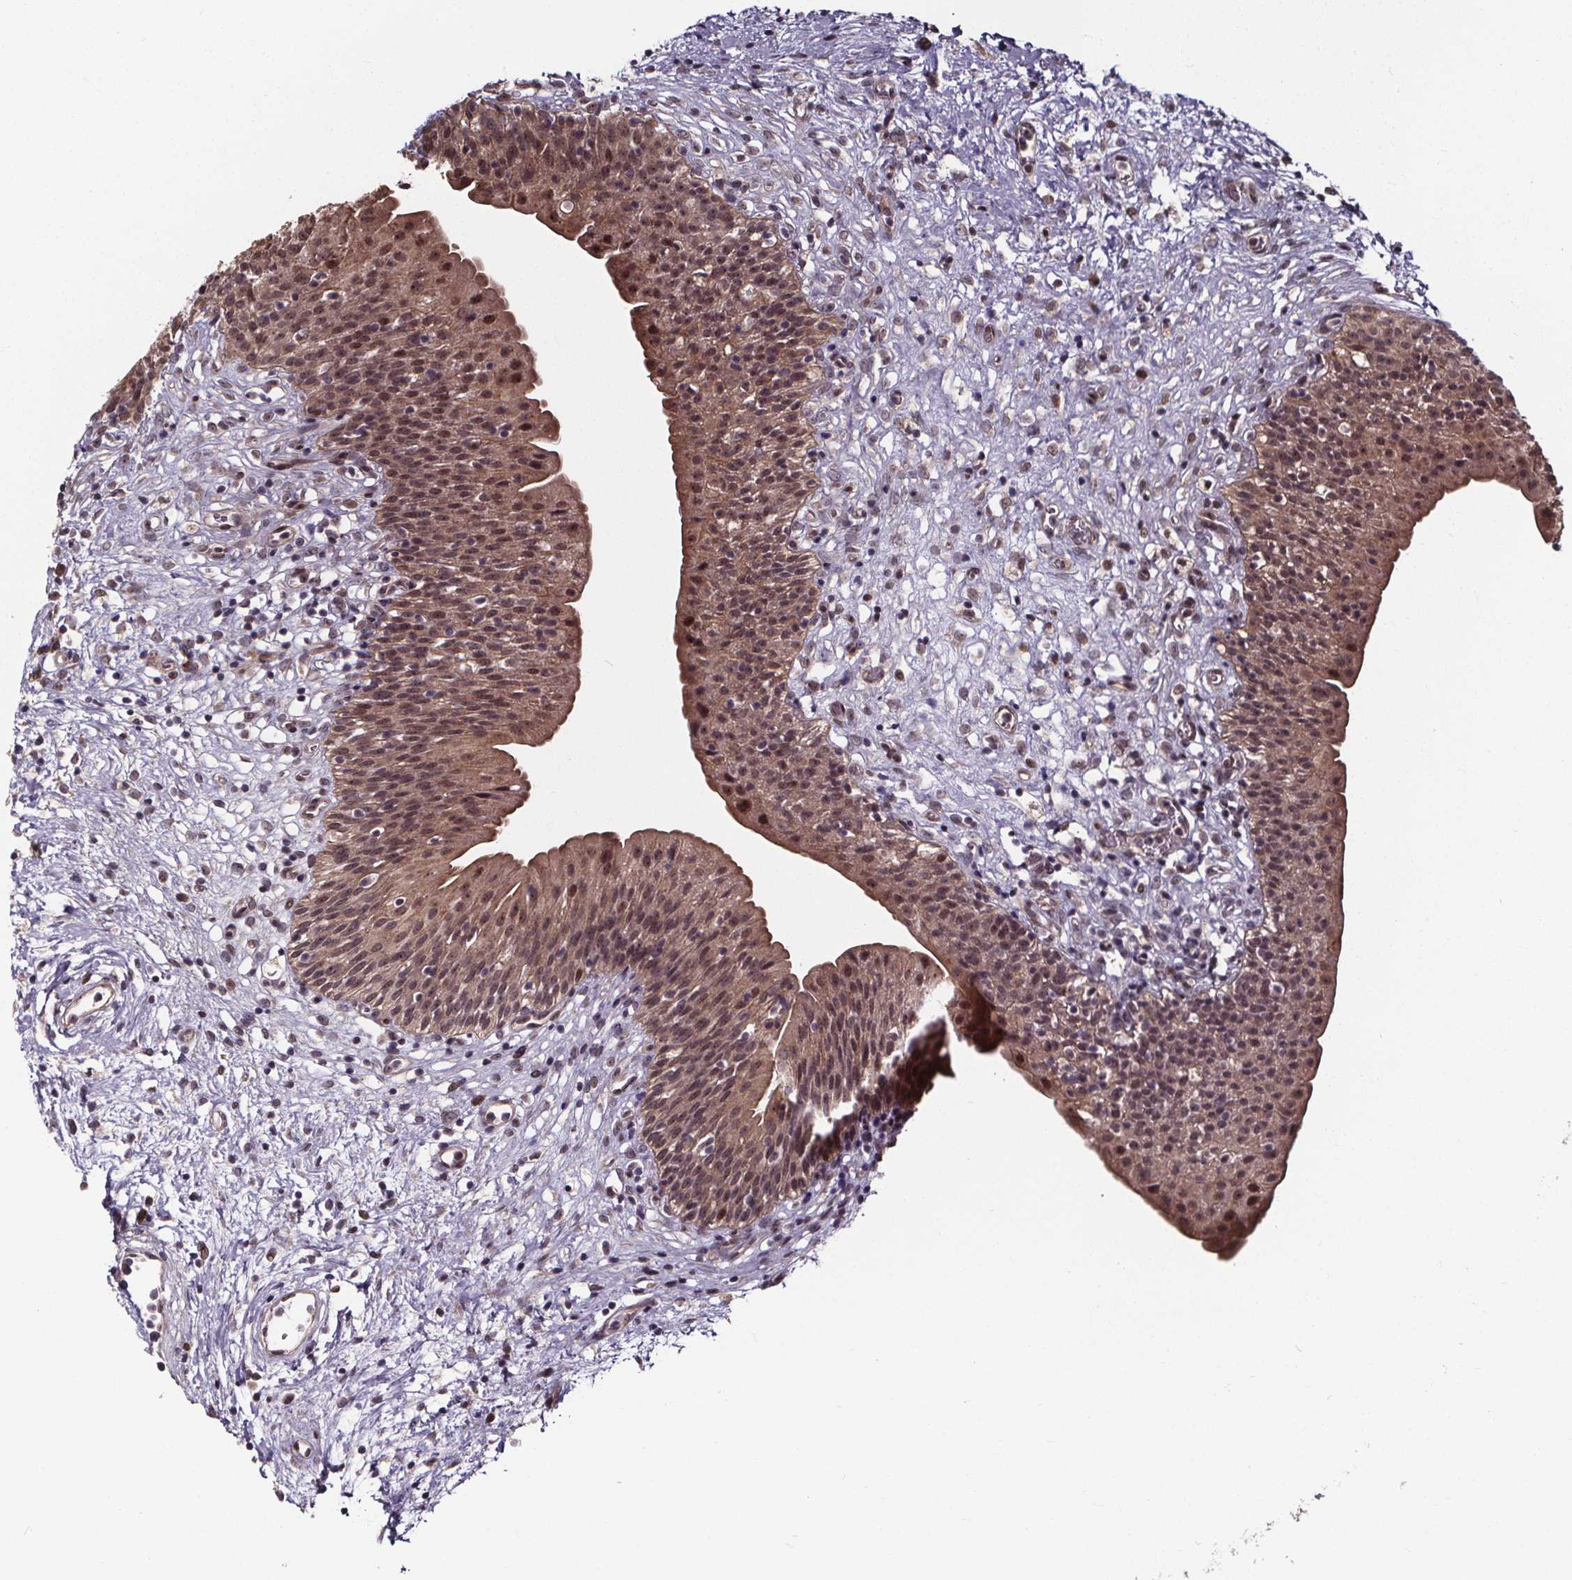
{"staining": {"intensity": "moderate", "quantity": ">75%", "location": "cytoplasmic/membranous,nuclear"}, "tissue": "urinary bladder", "cell_type": "Urothelial cells", "image_type": "normal", "snomed": [{"axis": "morphology", "description": "Normal tissue, NOS"}, {"axis": "topography", "description": "Urinary bladder"}], "caption": "A medium amount of moderate cytoplasmic/membranous,nuclear positivity is present in approximately >75% of urothelial cells in unremarkable urinary bladder.", "gene": "DDIT3", "patient": {"sex": "male", "age": 76}}